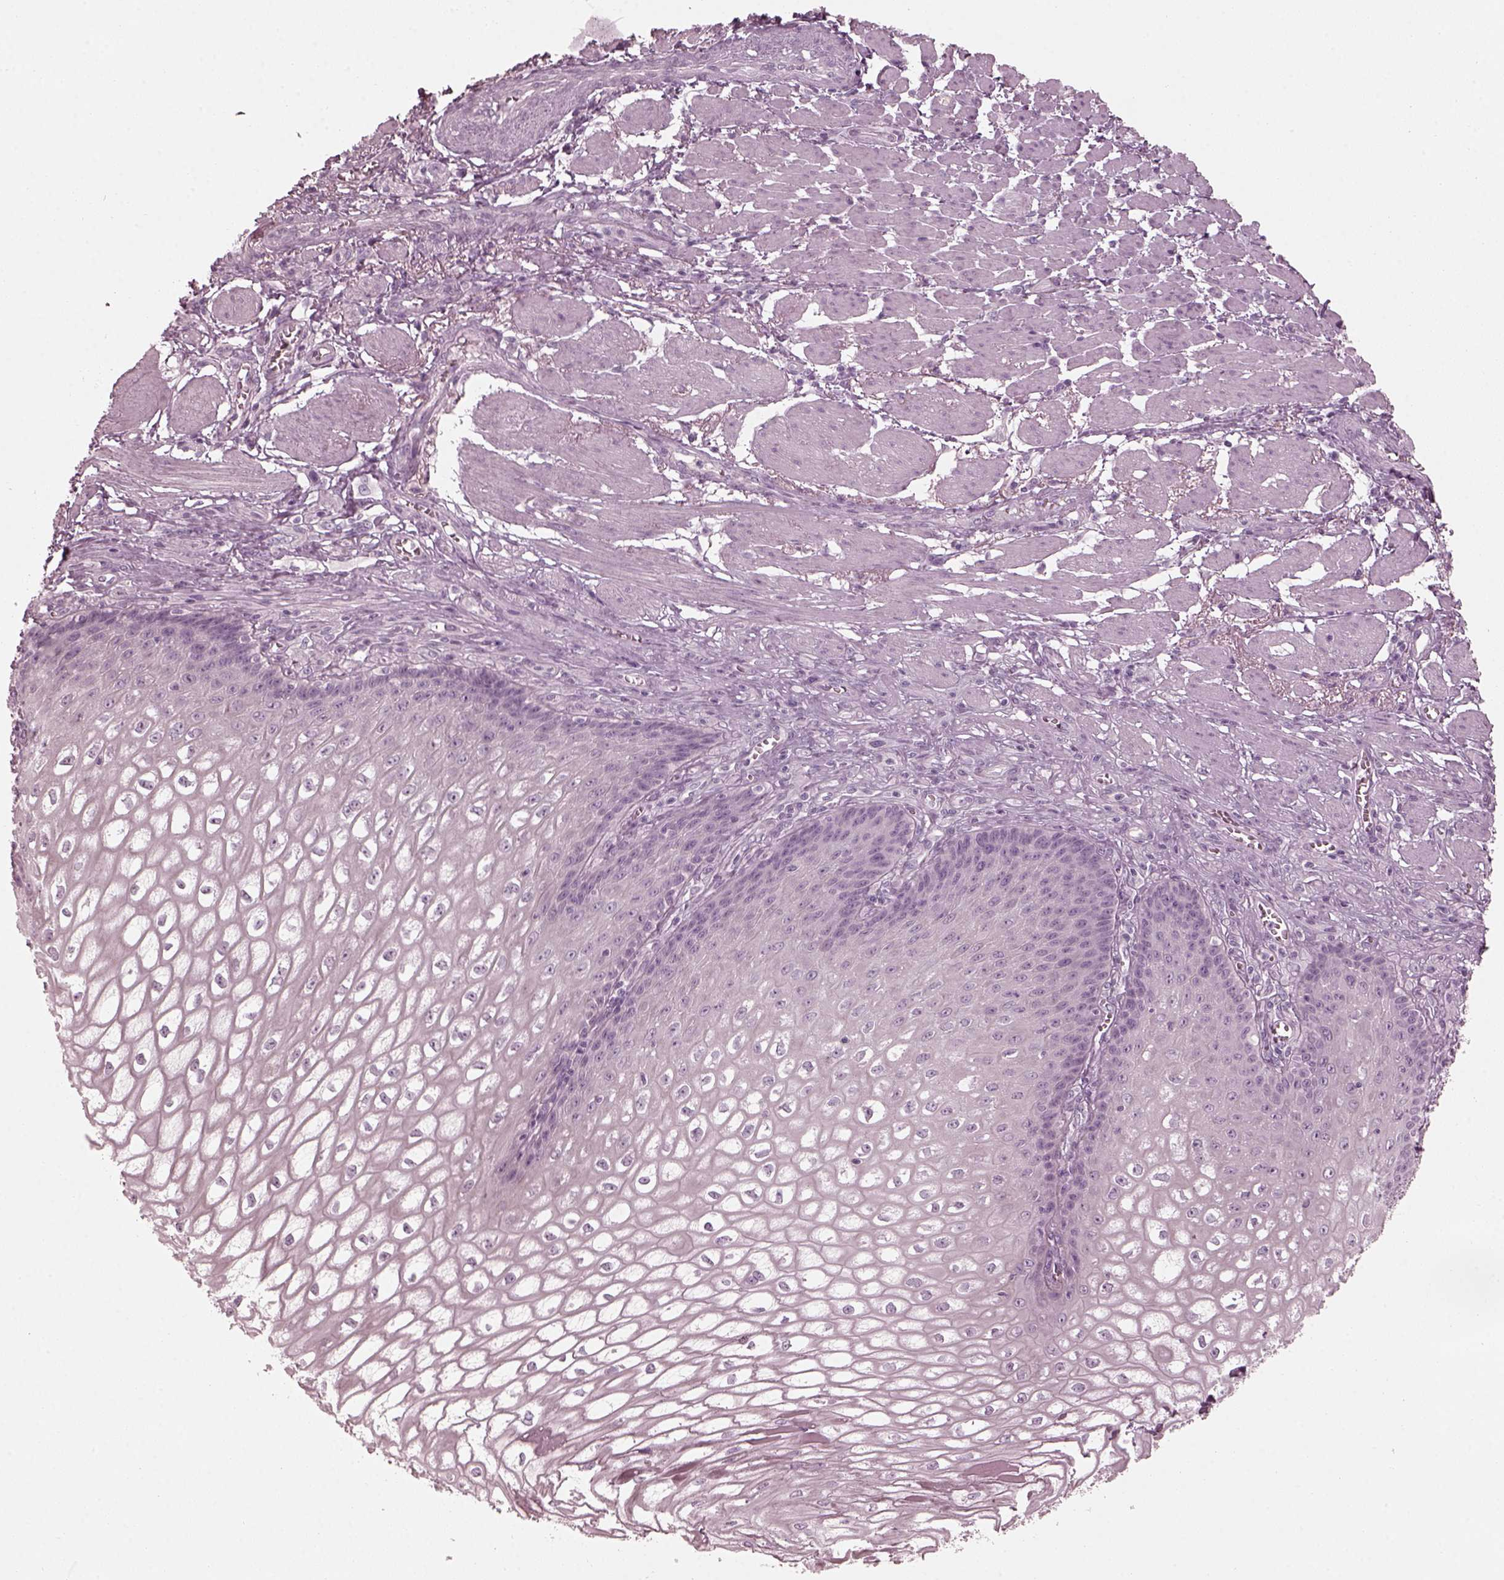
{"staining": {"intensity": "negative", "quantity": "none", "location": "none"}, "tissue": "esophagus", "cell_type": "Squamous epithelial cells", "image_type": "normal", "snomed": [{"axis": "morphology", "description": "Normal tissue, NOS"}, {"axis": "topography", "description": "Esophagus"}], "caption": "Immunohistochemical staining of benign esophagus shows no significant positivity in squamous epithelial cells. (DAB immunohistochemistry (IHC) with hematoxylin counter stain).", "gene": "SAXO2", "patient": {"sex": "male", "age": 58}}